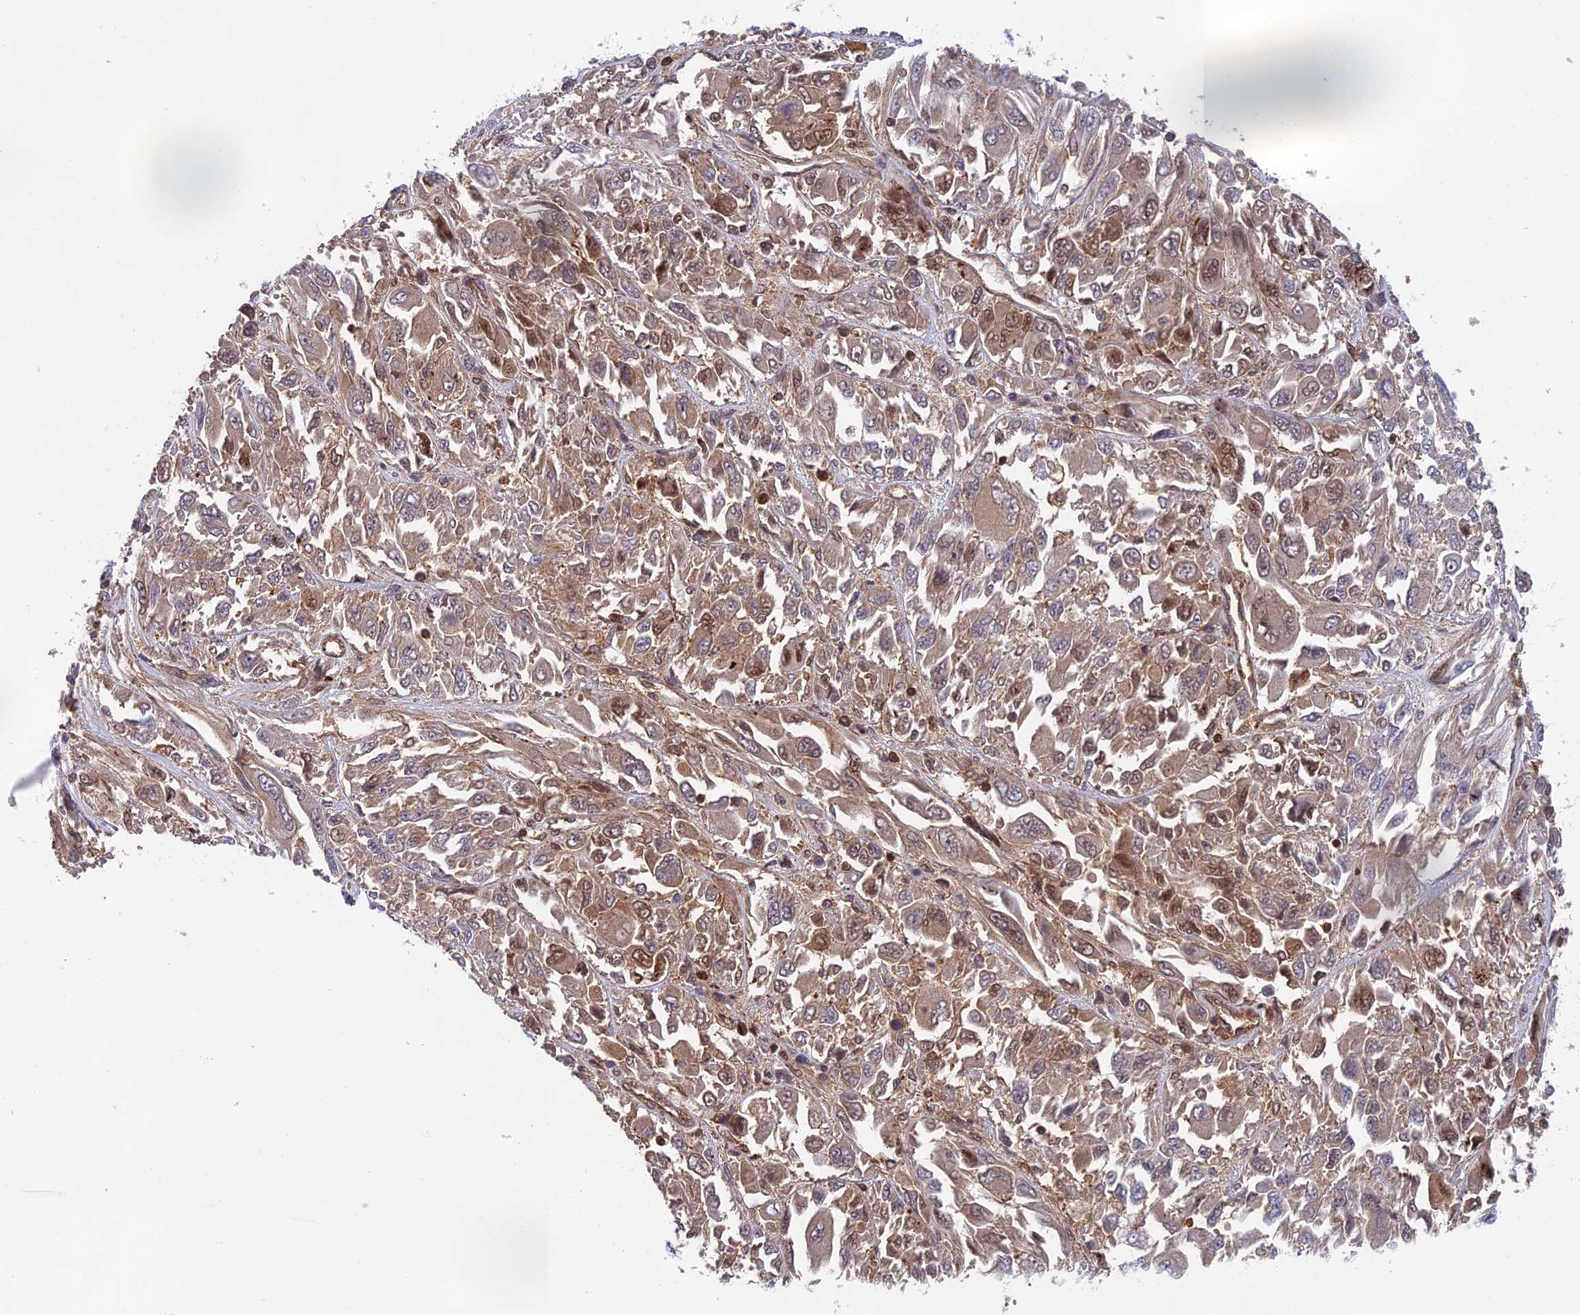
{"staining": {"intensity": "moderate", "quantity": "25%-75%", "location": "cytoplasmic/membranous,nuclear"}, "tissue": "melanoma", "cell_type": "Tumor cells", "image_type": "cancer", "snomed": [{"axis": "morphology", "description": "Malignant melanoma, NOS"}, {"axis": "topography", "description": "Skin"}], "caption": "IHC of human malignant melanoma exhibits medium levels of moderate cytoplasmic/membranous and nuclear expression in about 25%-75% of tumor cells. The staining was performed using DAB to visualize the protein expression in brown, while the nuclei were stained in blue with hematoxylin (Magnification: 20x).", "gene": "OSBPL1A", "patient": {"sex": "female", "age": 91}}